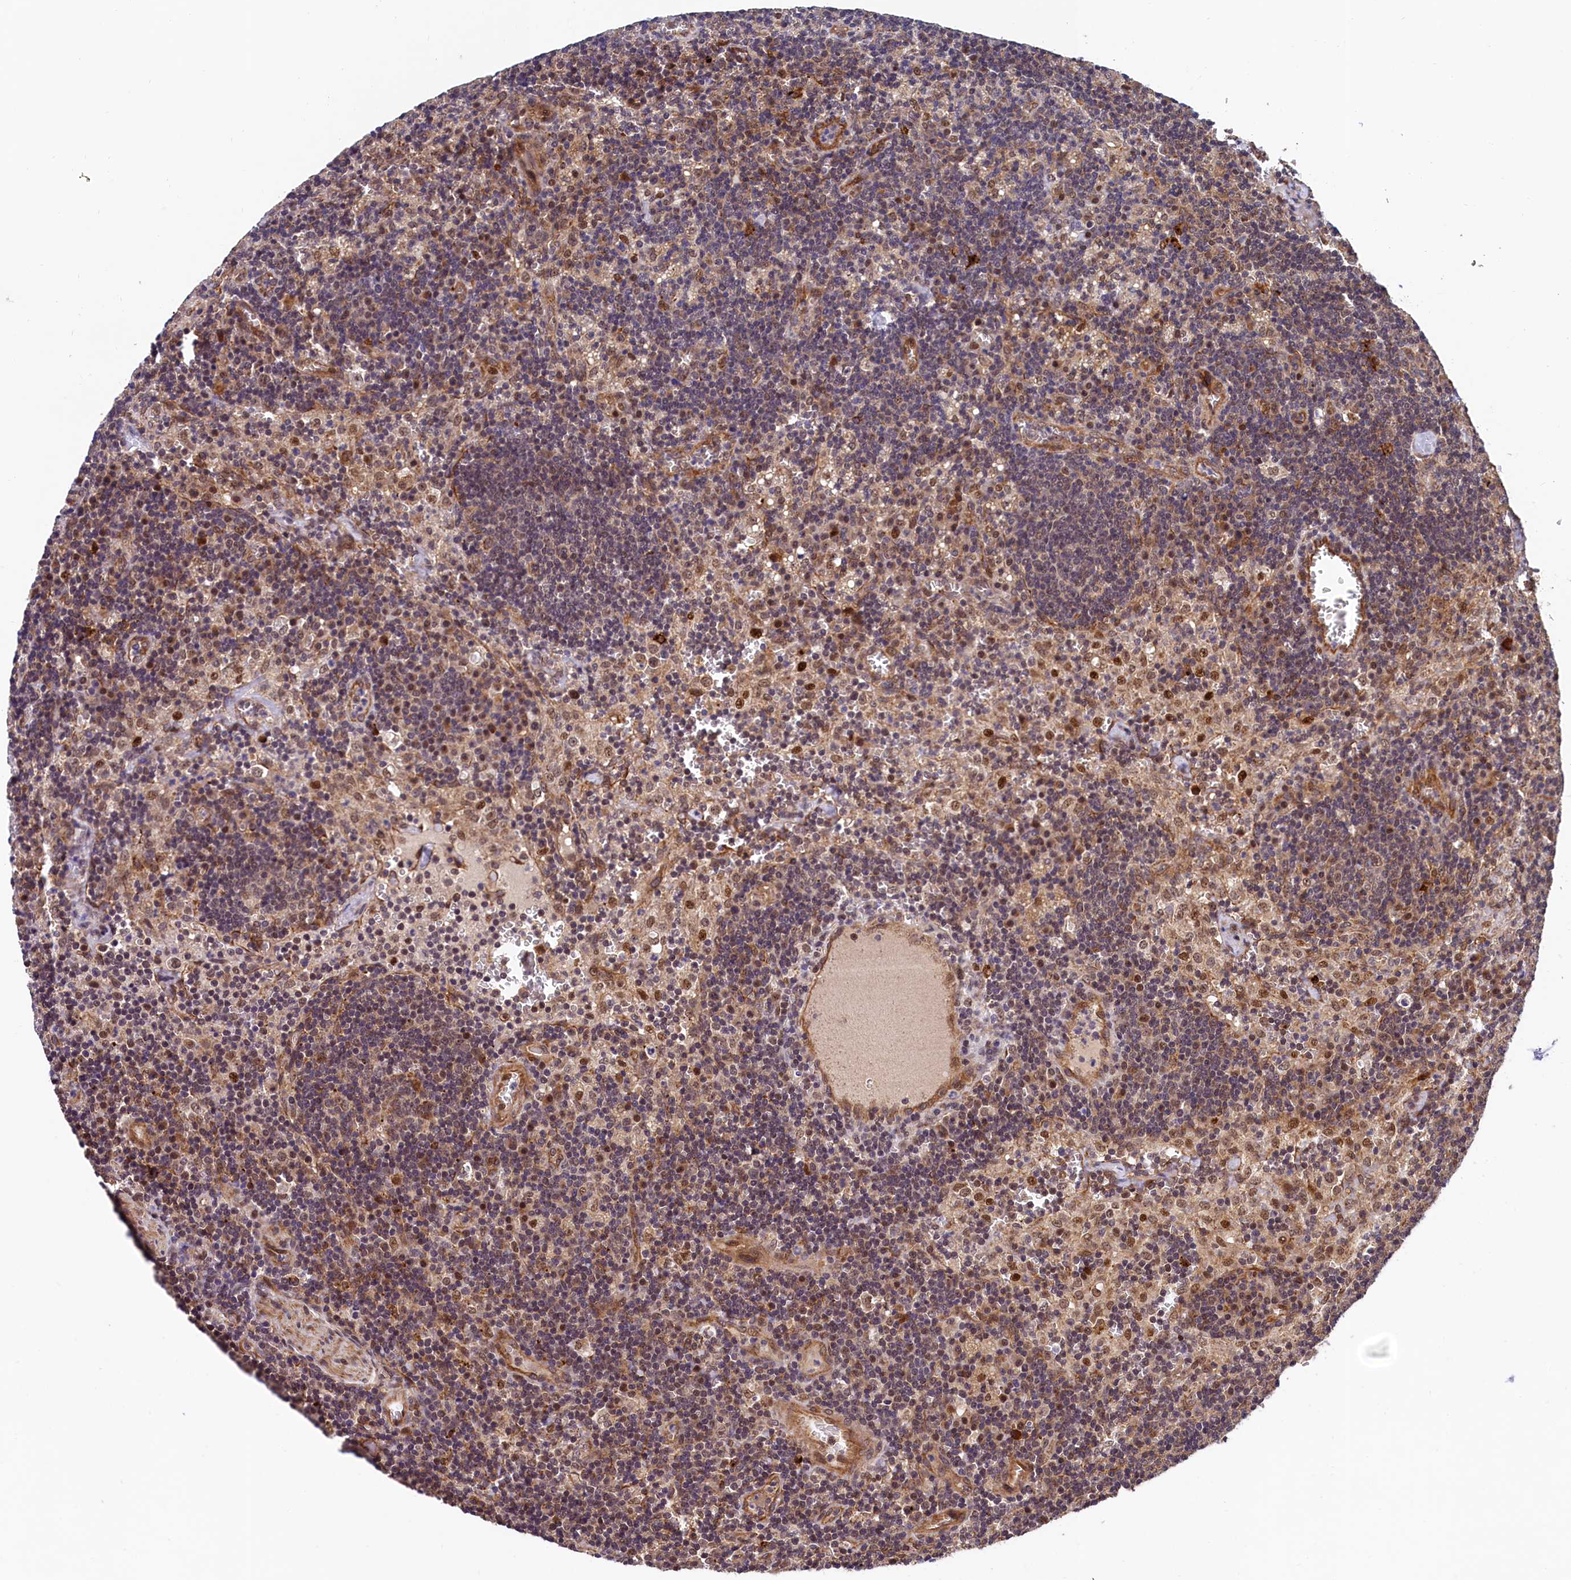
{"staining": {"intensity": "weak", "quantity": "<25%", "location": "nuclear"}, "tissue": "lymph node", "cell_type": "Germinal center cells", "image_type": "normal", "snomed": [{"axis": "morphology", "description": "Normal tissue, NOS"}, {"axis": "topography", "description": "Lymph node"}], "caption": "DAB immunohistochemical staining of normal lymph node shows no significant staining in germinal center cells.", "gene": "ARL14EP", "patient": {"sex": "male", "age": 58}}